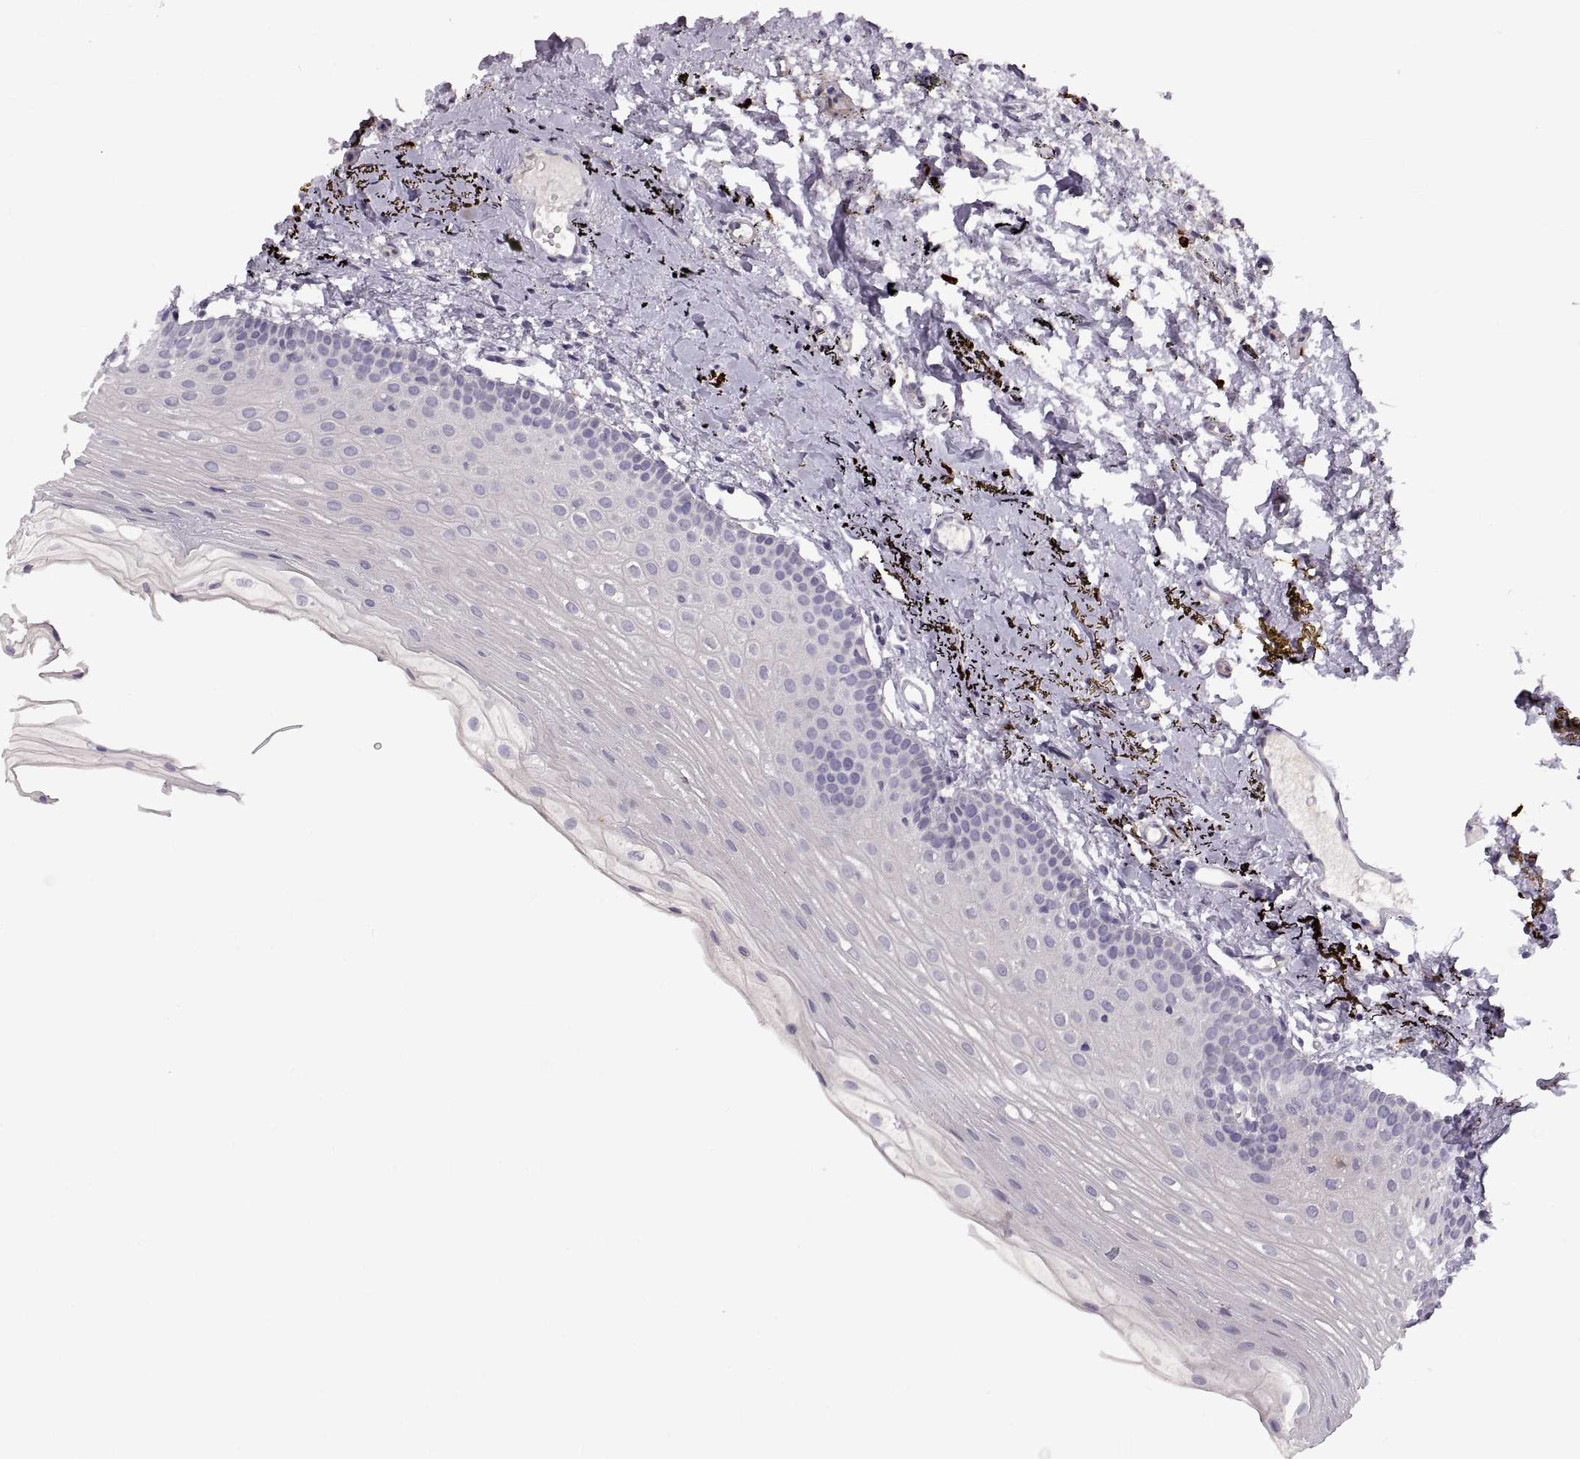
{"staining": {"intensity": "negative", "quantity": "none", "location": "none"}, "tissue": "oral mucosa", "cell_type": "Squamous epithelial cells", "image_type": "normal", "snomed": [{"axis": "morphology", "description": "Normal tissue, NOS"}, {"axis": "topography", "description": "Oral tissue"}], "caption": "The immunohistochemistry image has no significant positivity in squamous epithelial cells of oral mucosa. Brightfield microscopy of immunohistochemistry stained with DAB (3,3'-diaminobenzidine) (brown) and hematoxylin (blue), captured at high magnification.", "gene": "WFDC8", "patient": {"sex": "female", "age": 57}}